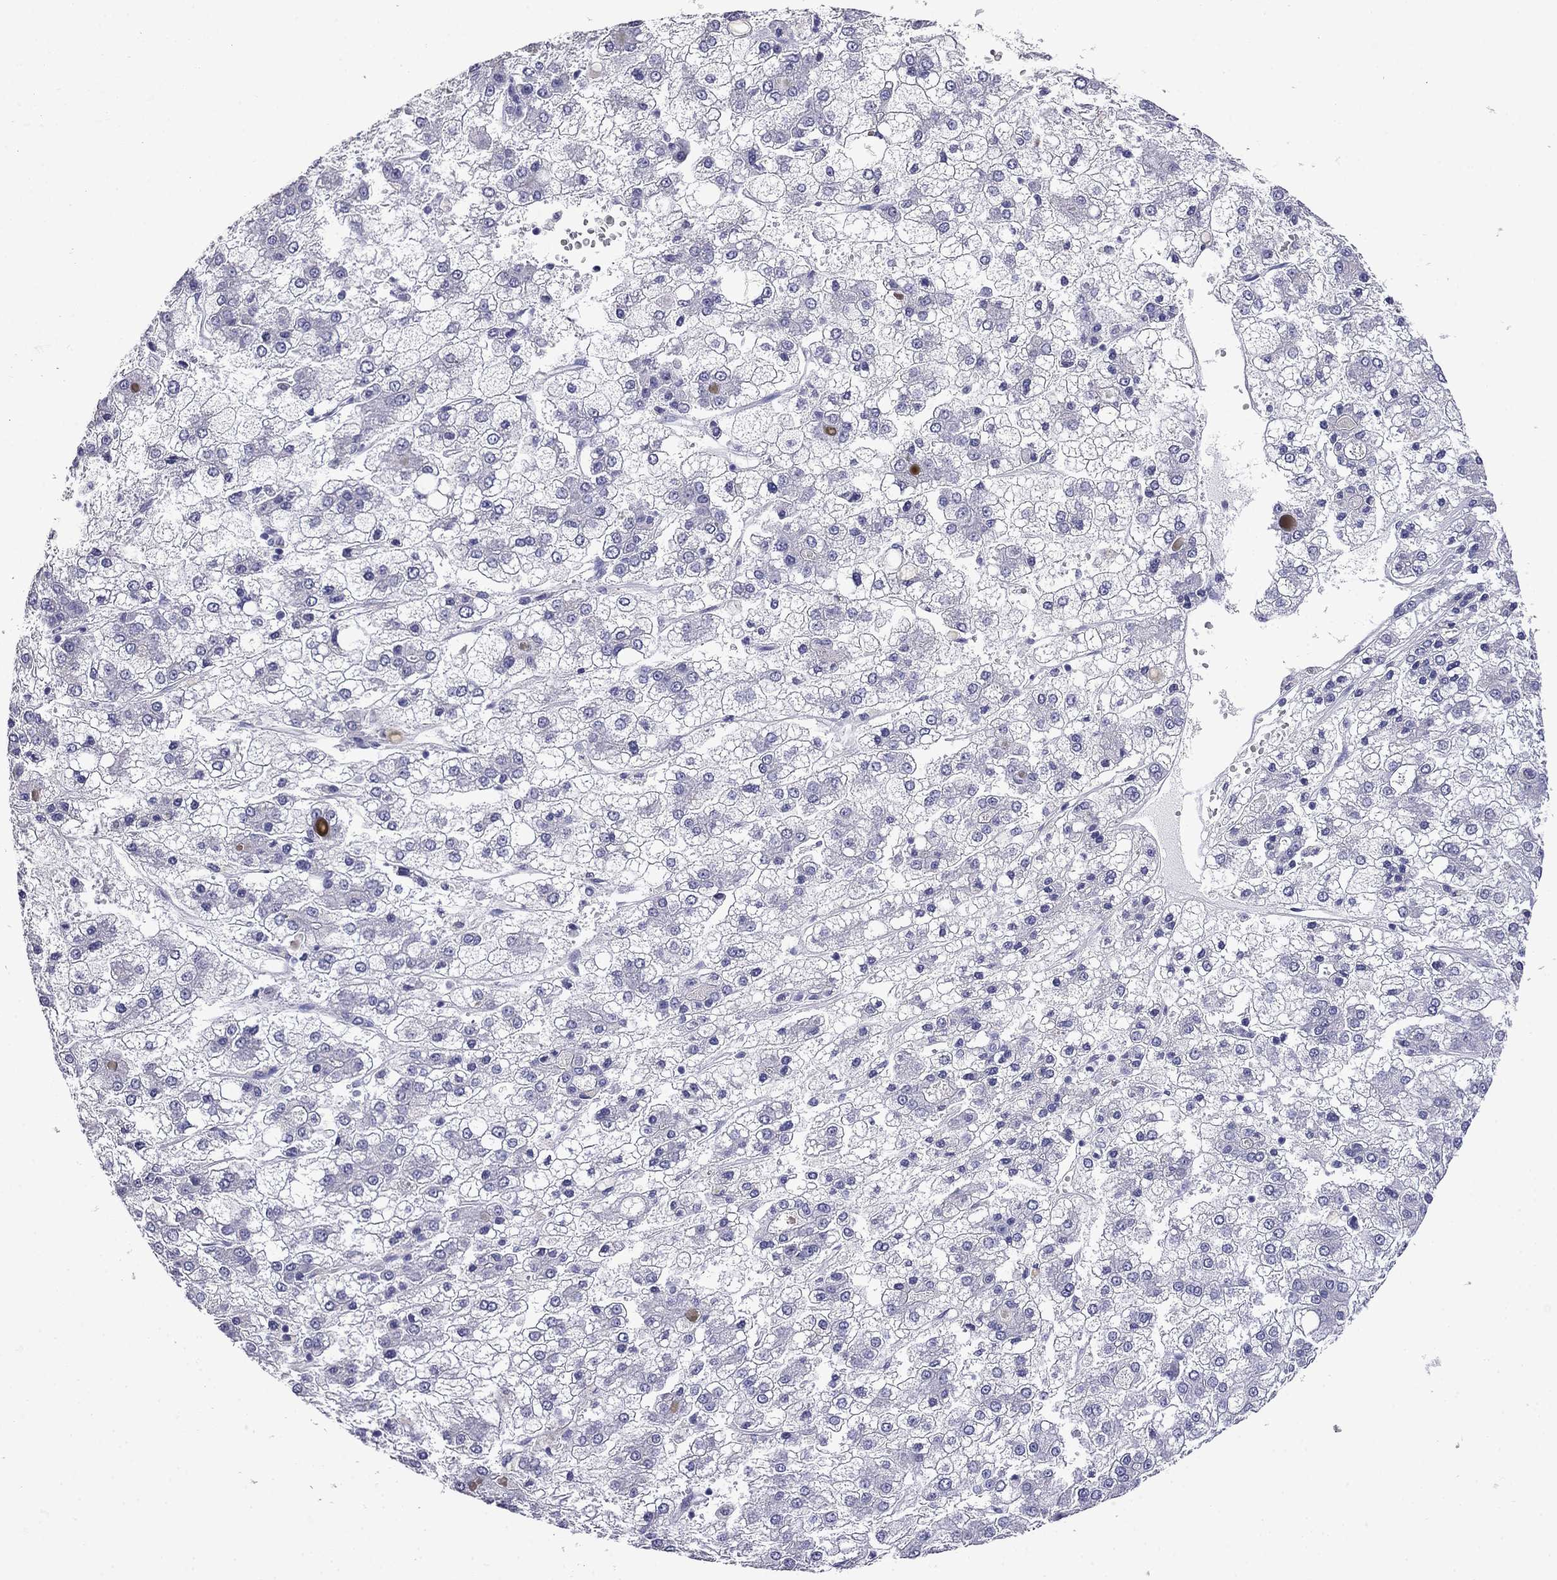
{"staining": {"intensity": "negative", "quantity": "none", "location": "none"}, "tissue": "liver cancer", "cell_type": "Tumor cells", "image_type": "cancer", "snomed": [{"axis": "morphology", "description": "Carcinoma, Hepatocellular, NOS"}, {"axis": "topography", "description": "Liver"}], "caption": "Tumor cells are negative for protein expression in human liver cancer.", "gene": "MYO15A", "patient": {"sex": "male", "age": 73}}